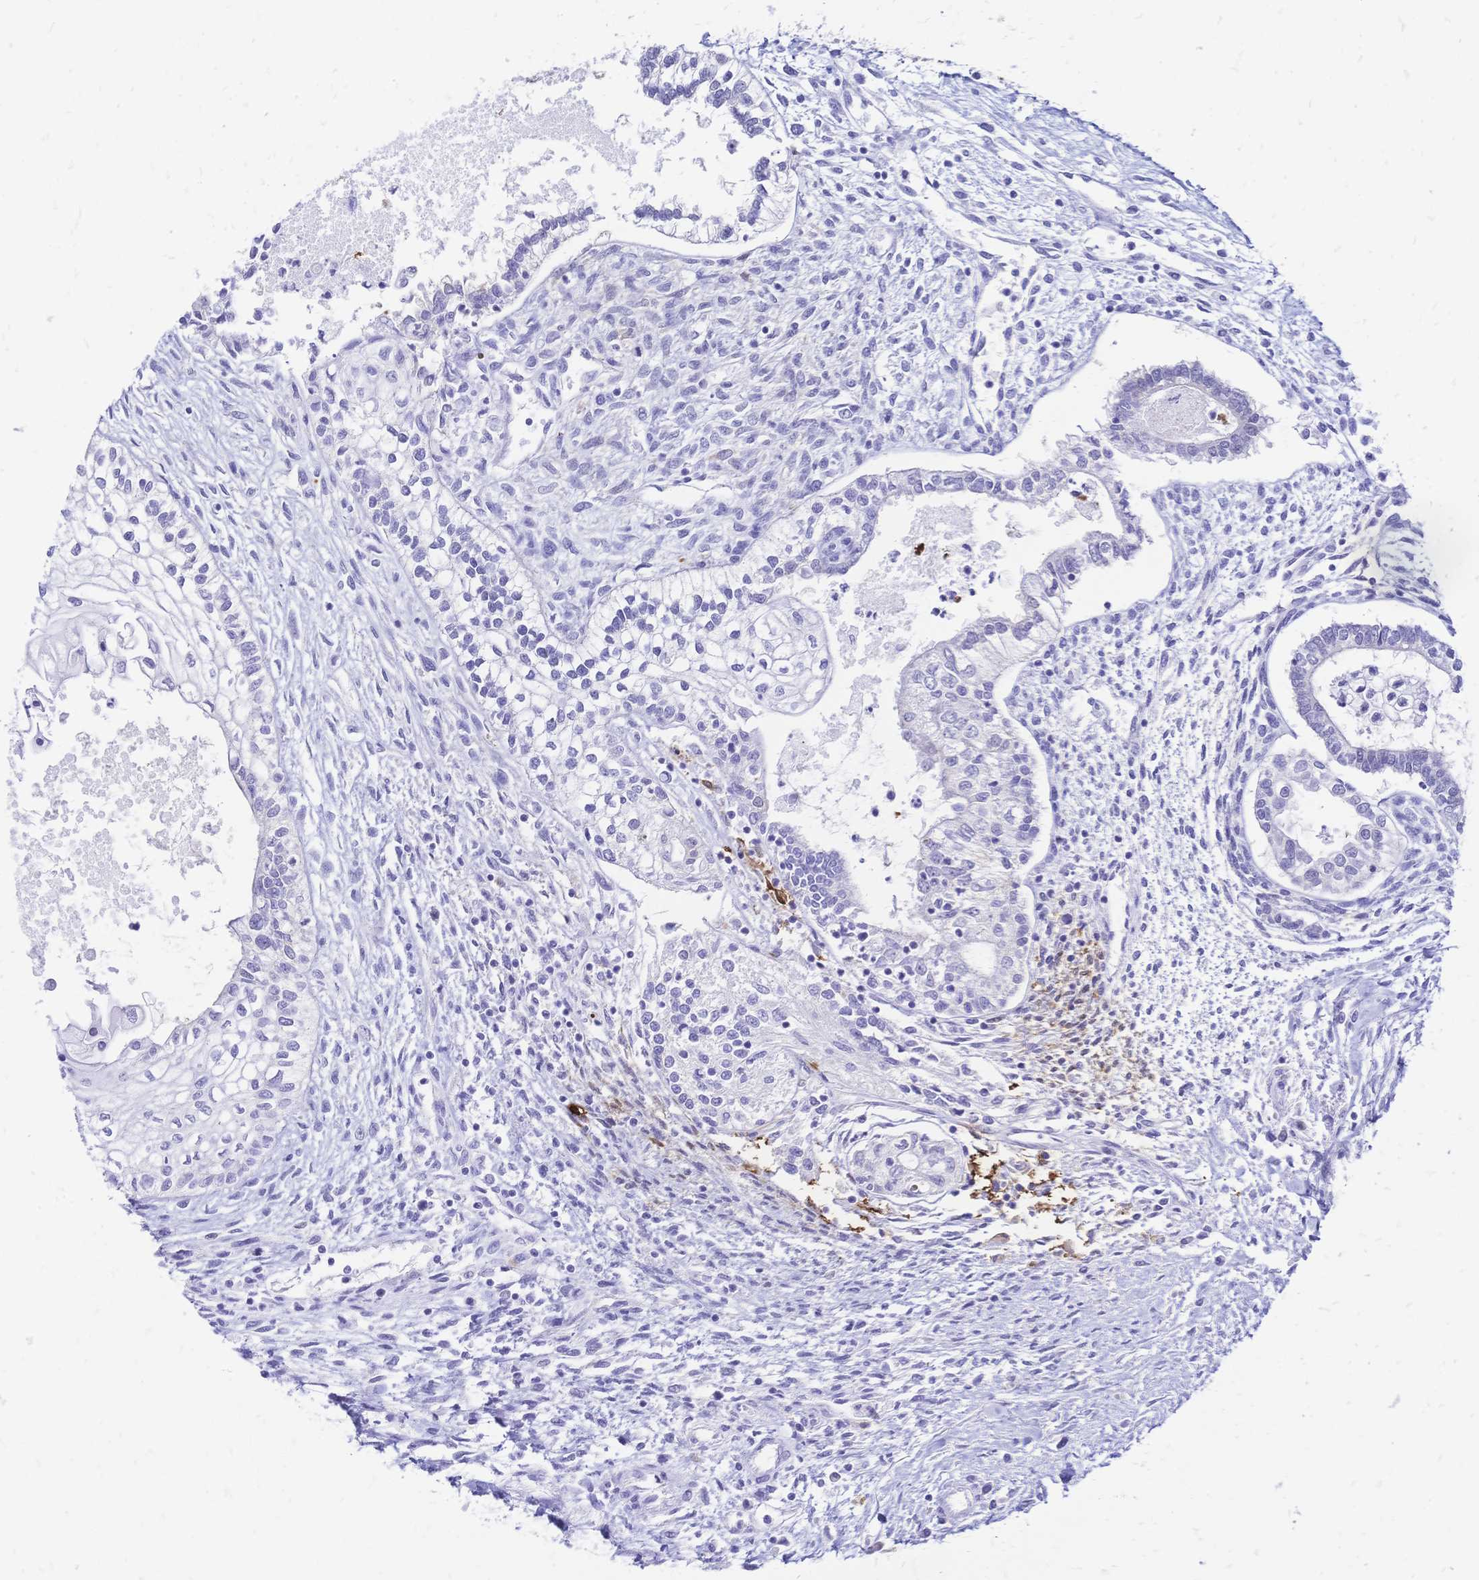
{"staining": {"intensity": "negative", "quantity": "none", "location": "none"}, "tissue": "testis cancer", "cell_type": "Tumor cells", "image_type": "cancer", "snomed": [{"axis": "morphology", "description": "Carcinoma, Embryonal, NOS"}, {"axis": "topography", "description": "Testis"}], "caption": "This is an immunohistochemistry (IHC) micrograph of testis embryonal carcinoma. There is no staining in tumor cells.", "gene": "GRB7", "patient": {"sex": "male", "age": 37}}